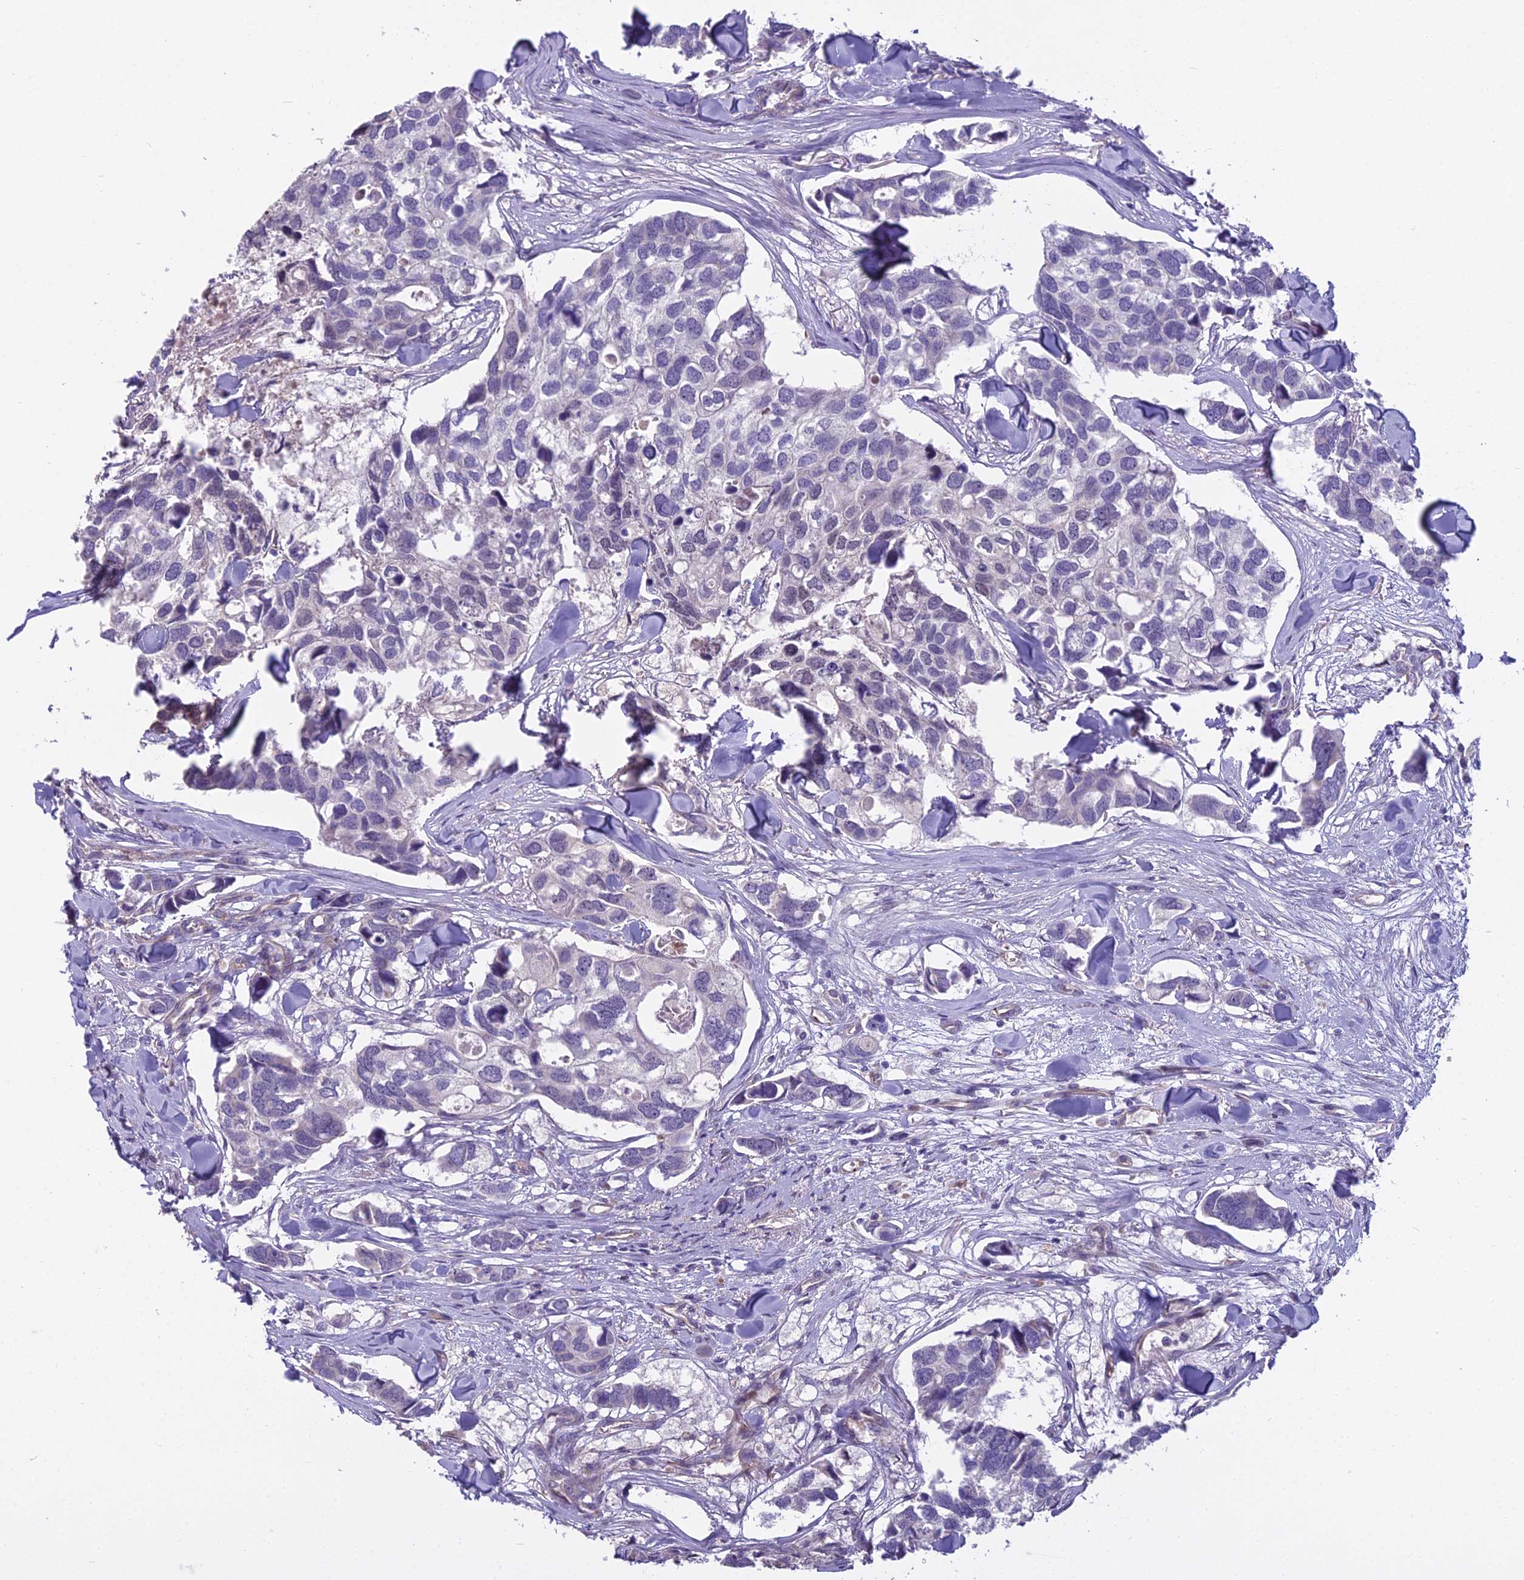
{"staining": {"intensity": "negative", "quantity": "none", "location": "none"}, "tissue": "breast cancer", "cell_type": "Tumor cells", "image_type": "cancer", "snomed": [{"axis": "morphology", "description": "Duct carcinoma"}, {"axis": "topography", "description": "Breast"}], "caption": "Breast infiltrating ductal carcinoma was stained to show a protein in brown. There is no significant staining in tumor cells.", "gene": "DUS2", "patient": {"sex": "female", "age": 83}}